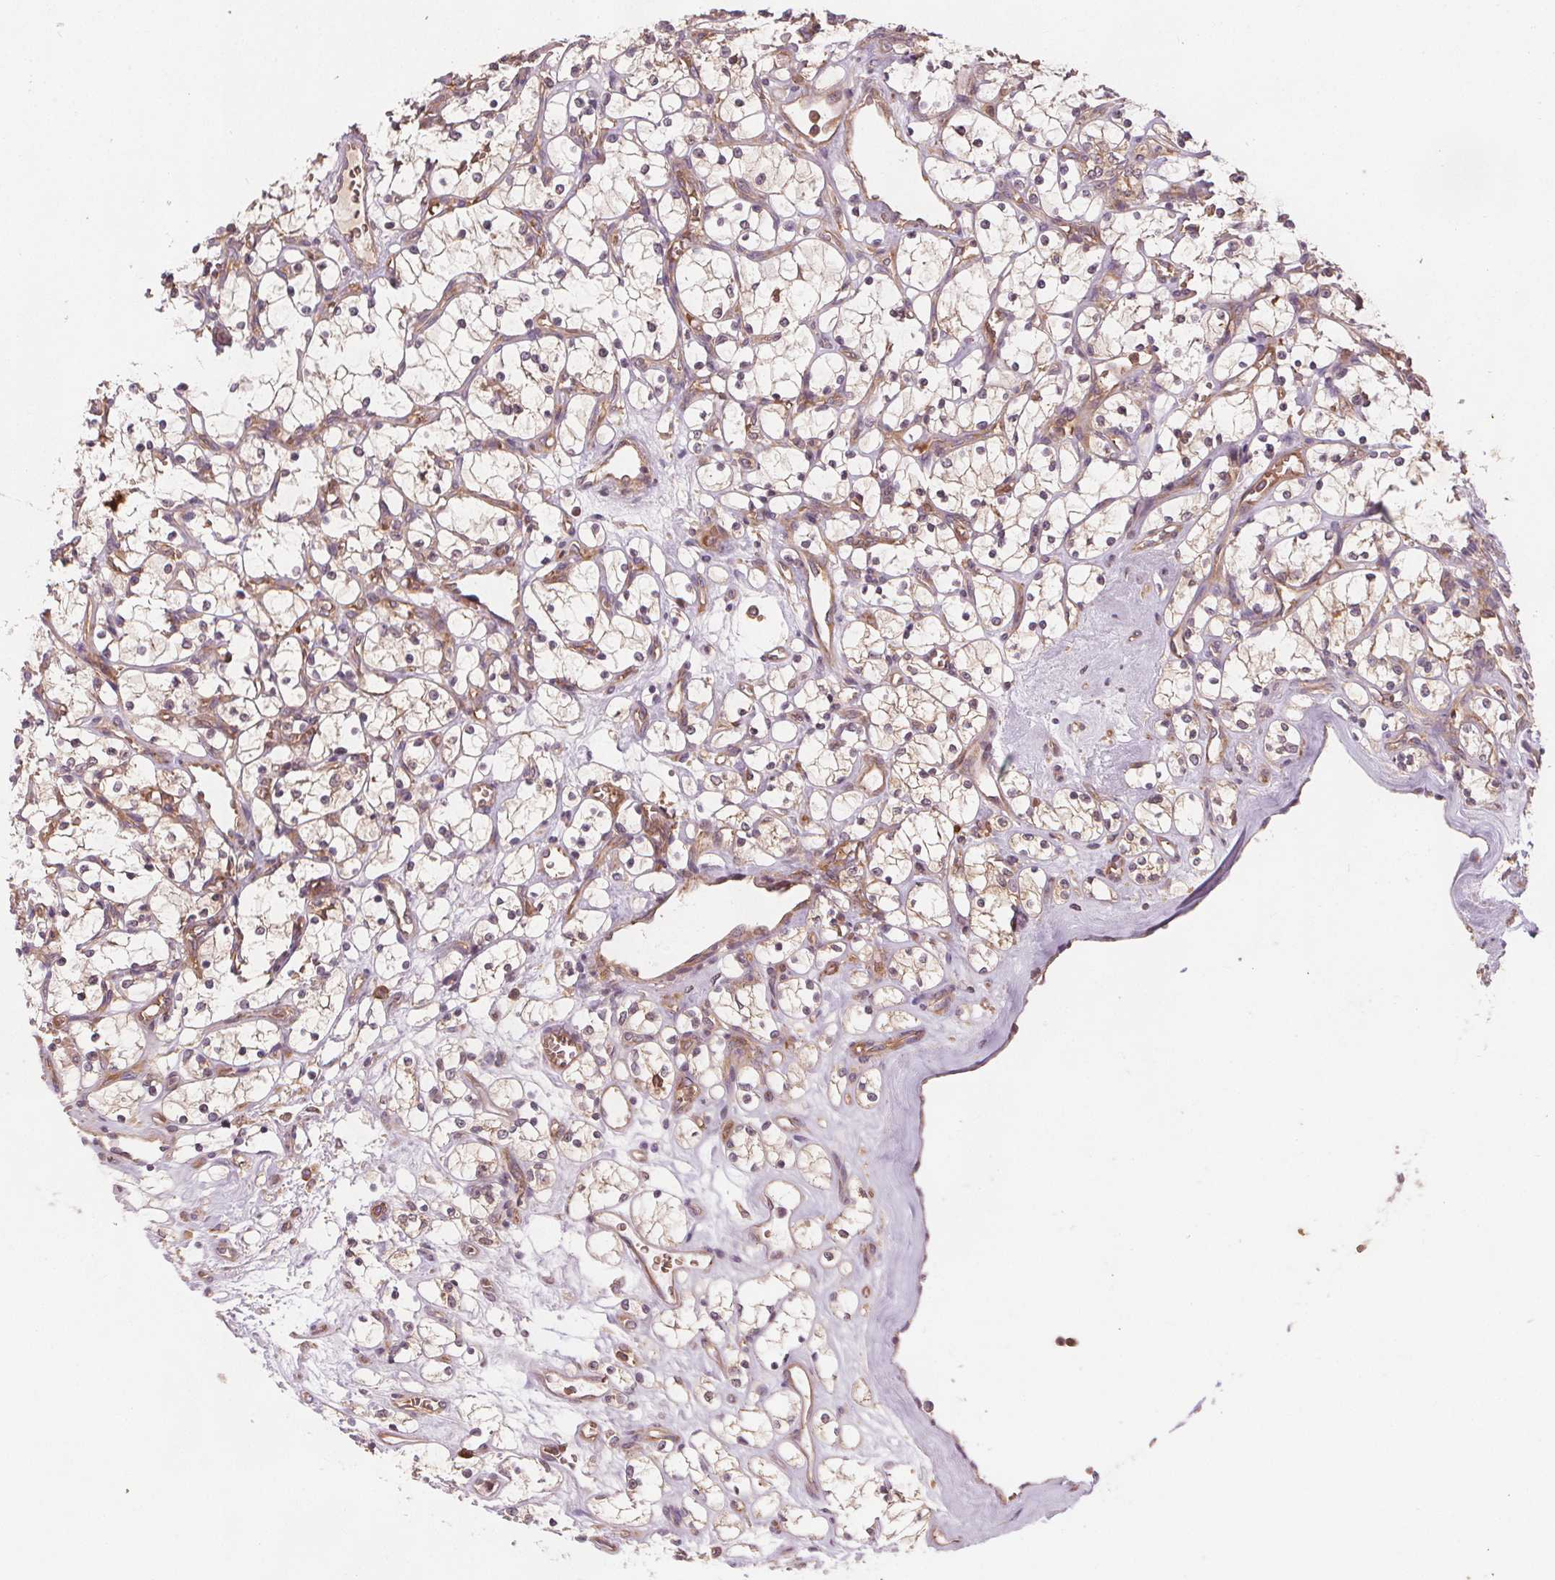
{"staining": {"intensity": "negative", "quantity": "none", "location": "none"}, "tissue": "renal cancer", "cell_type": "Tumor cells", "image_type": "cancer", "snomed": [{"axis": "morphology", "description": "Adenocarcinoma, NOS"}, {"axis": "topography", "description": "Kidney"}], "caption": "The histopathology image exhibits no staining of tumor cells in renal cancer.", "gene": "EIF3D", "patient": {"sex": "female", "age": 69}}